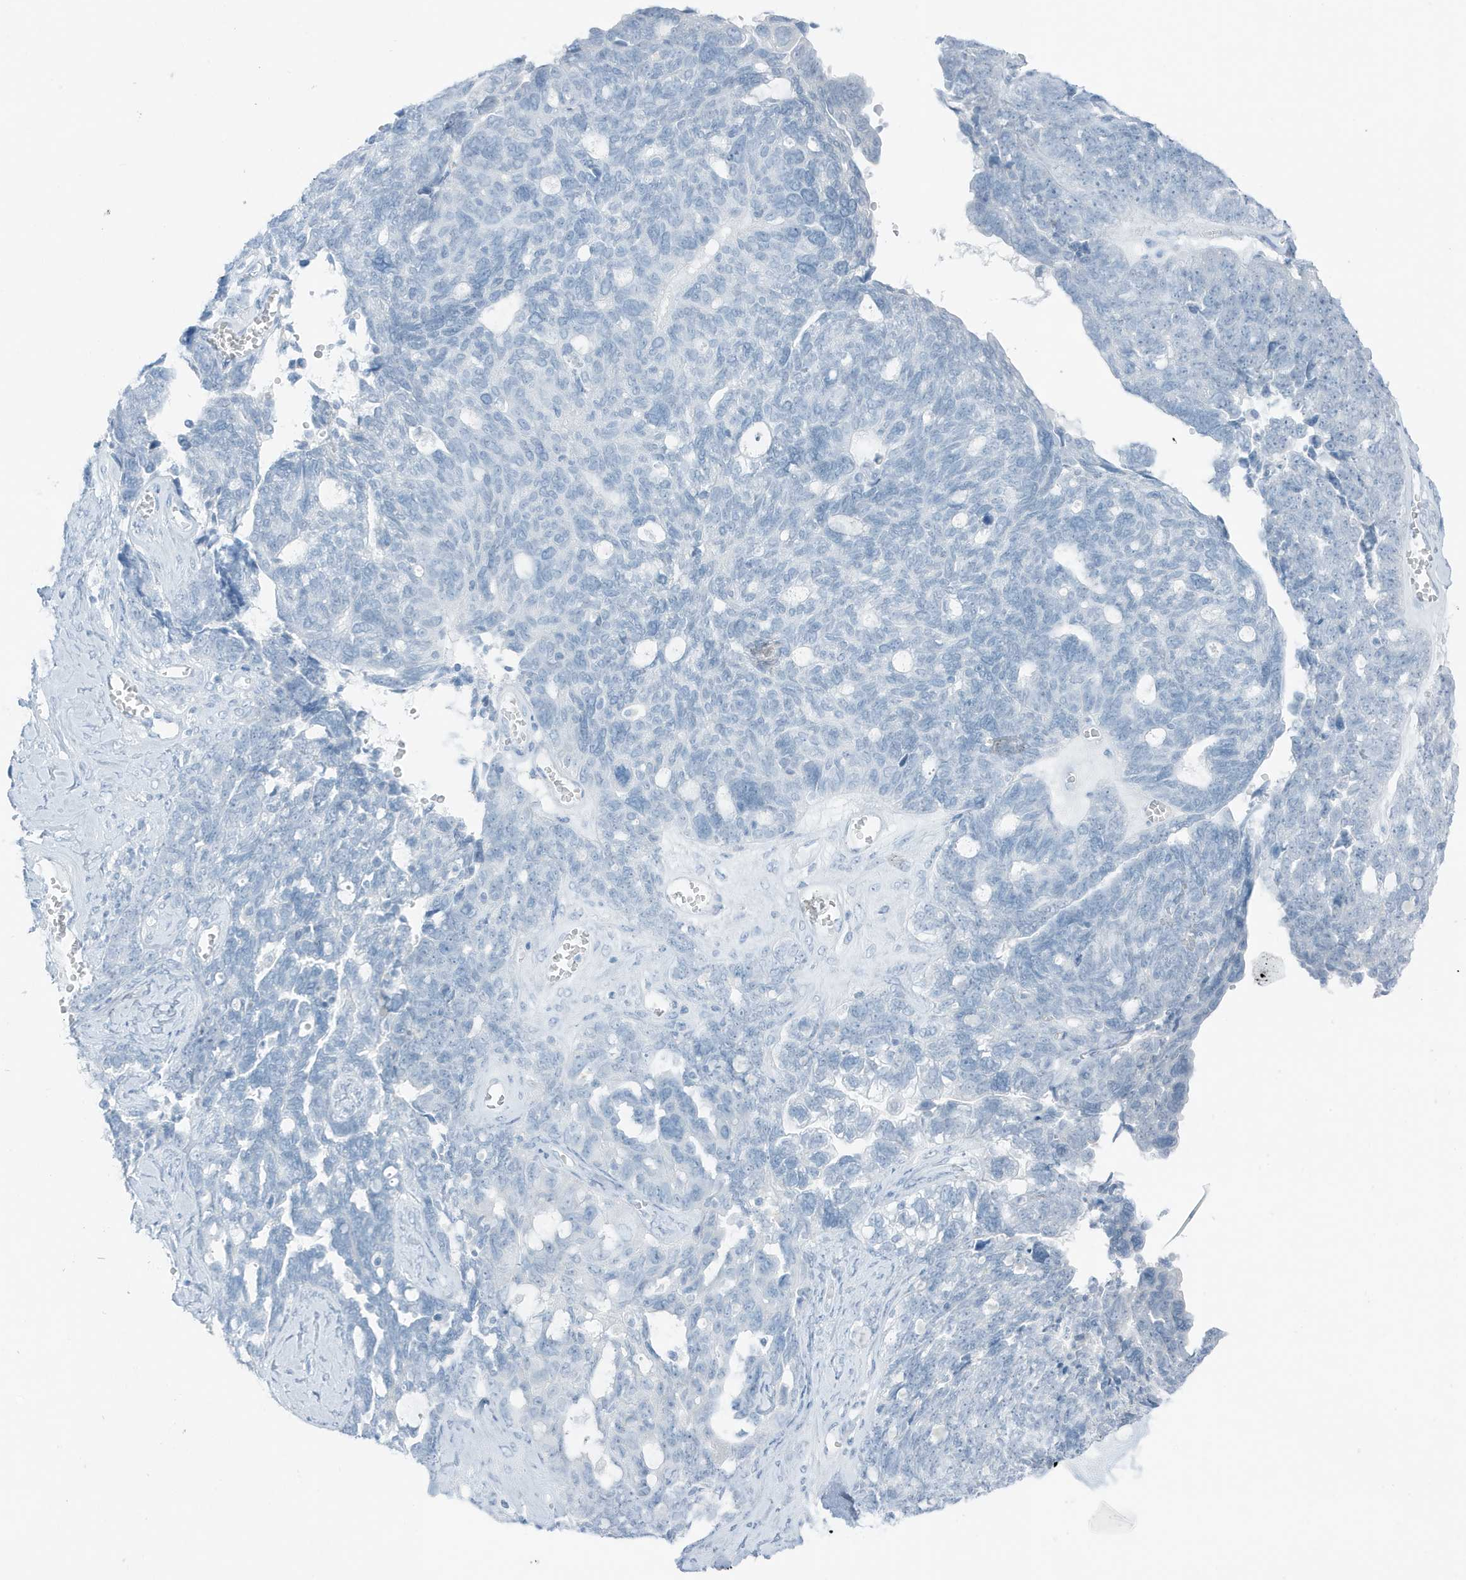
{"staining": {"intensity": "negative", "quantity": "none", "location": "none"}, "tissue": "ovarian cancer", "cell_type": "Tumor cells", "image_type": "cancer", "snomed": [{"axis": "morphology", "description": "Cystadenocarcinoma, serous, NOS"}, {"axis": "topography", "description": "Ovary"}], "caption": "Immunohistochemical staining of human ovarian cancer reveals no significant positivity in tumor cells.", "gene": "ZFP64", "patient": {"sex": "female", "age": 79}}